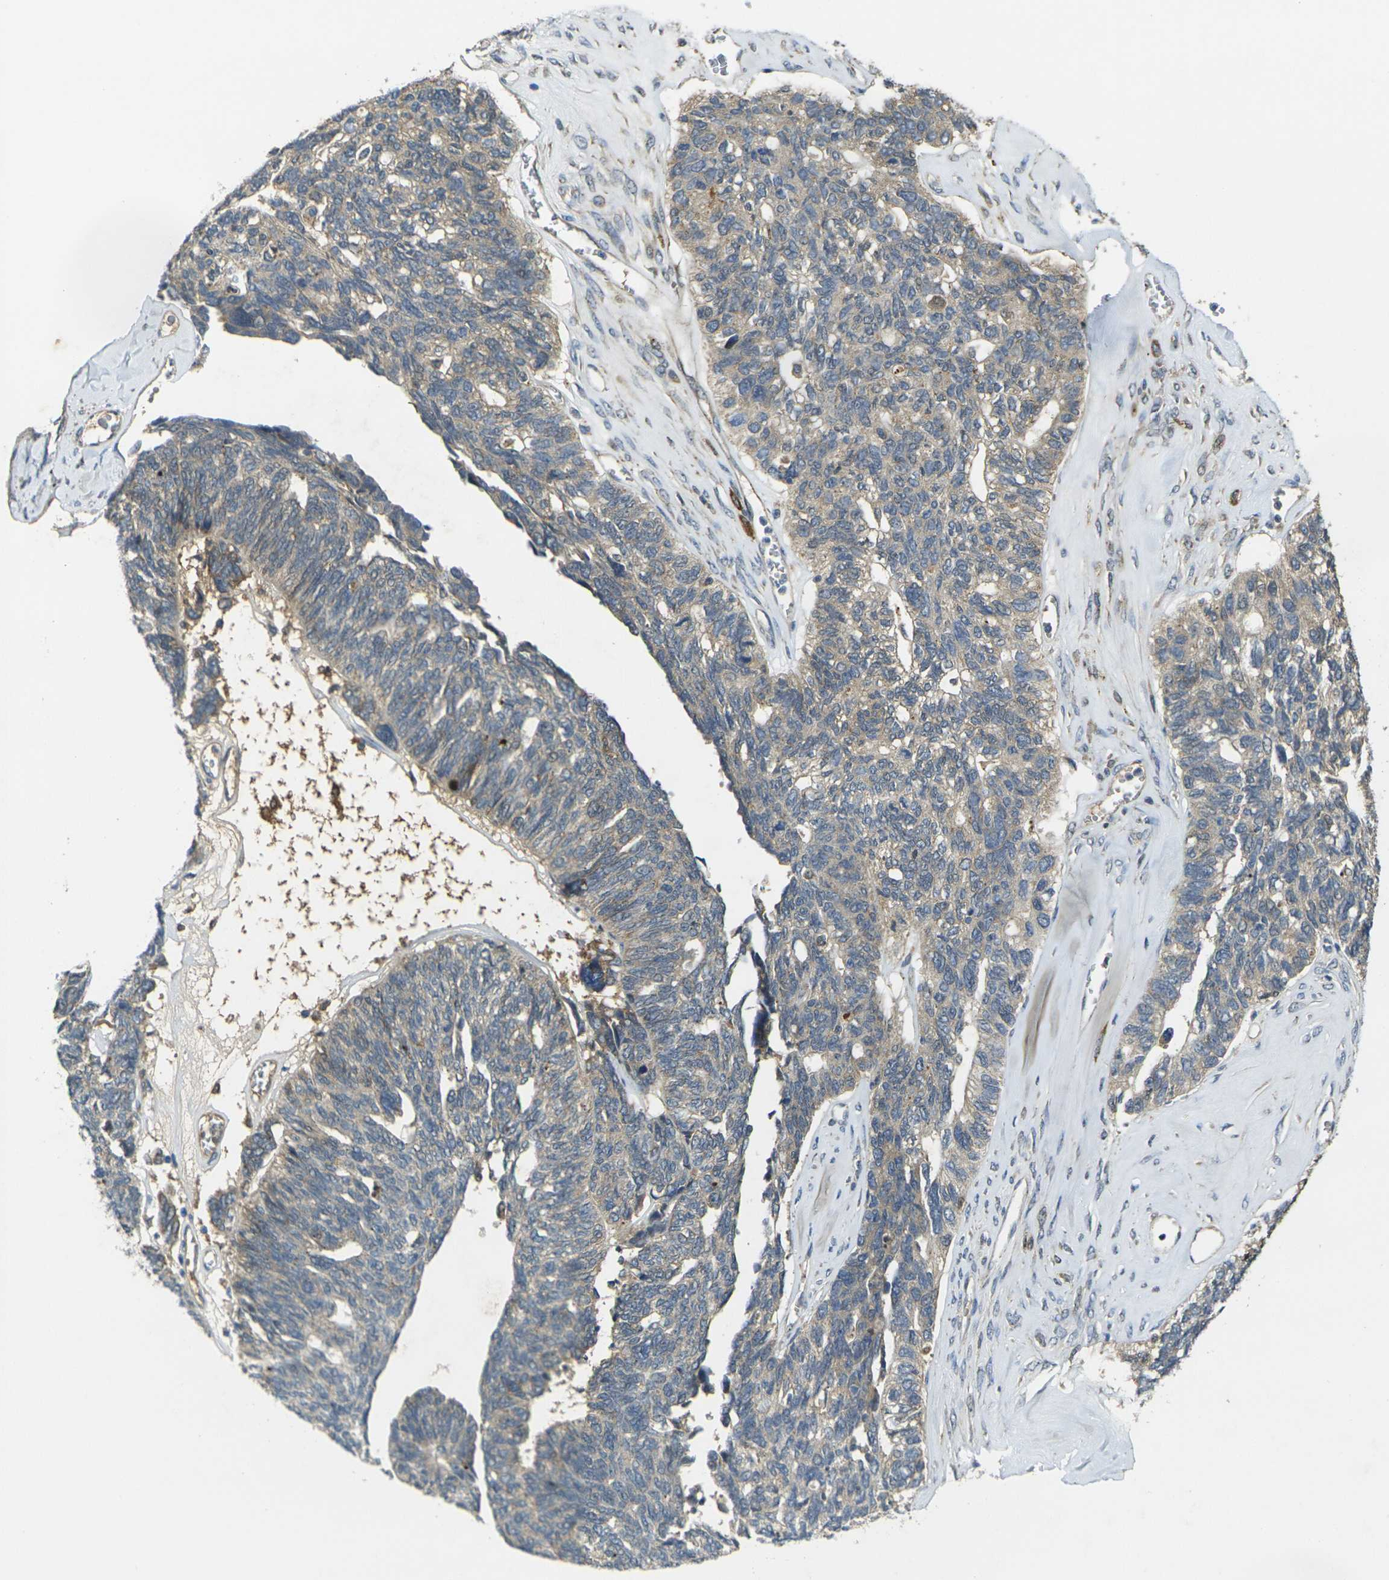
{"staining": {"intensity": "weak", "quantity": ">75%", "location": "cytoplasmic/membranous"}, "tissue": "ovarian cancer", "cell_type": "Tumor cells", "image_type": "cancer", "snomed": [{"axis": "morphology", "description": "Cystadenocarcinoma, serous, NOS"}, {"axis": "topography", "description": "Ovary"}], "caption": "This photomicrograph exhibits ovarian cancer (serous cystadenocarcinoma) stained with immunohistochemistry to label a protein in brown. The cytoplasmic/membranous of tumor cells show weak positivity for the protein. Nuclei are counter-stained blue.", "gene": "GNA12", "patient": {"sex": "female", "age": 79}}